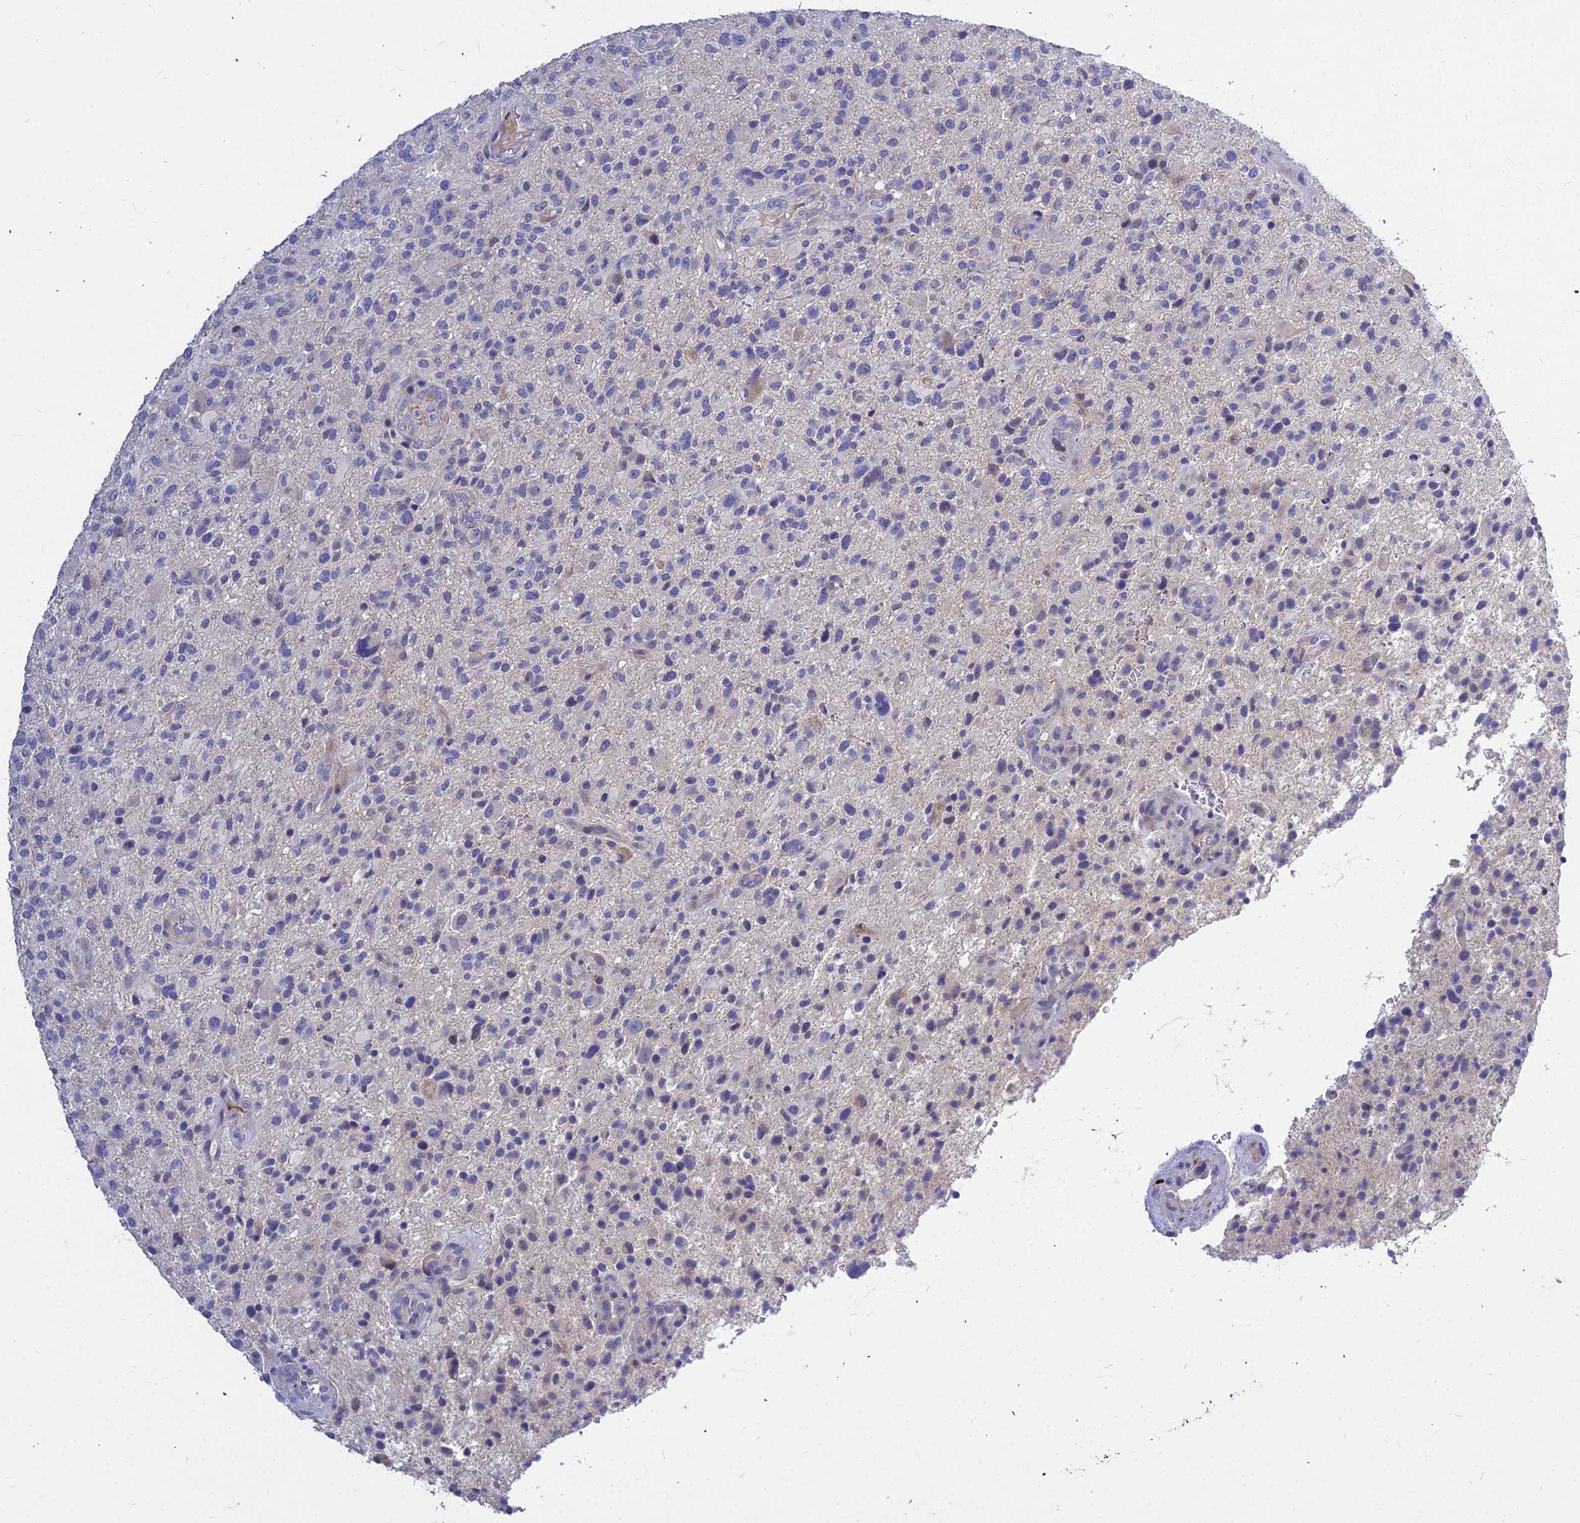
{"staining": {"intensity": "negative", "quantity": "none", "location": "none"}, "tissue": "glioma", "cell_type": "Tumor cells", "image_type": "cancer", "snomed": [{"axis": "morphology", "description": "Glioma, malignant, High grade"}, {"axis": "topography", "description": "Brain"}], "caption": "Immunohistochemical staining of human high-grade glioma (malignant) demonstrates no significant staining in tumor cells. (Stains: DAB immunohistochemistry with hematoxylin counter stain, Microscopy: brightfield microscopy at high magnification).", "gene": "DMRTA1", "patient": {"sex": "male", "age": 47}}